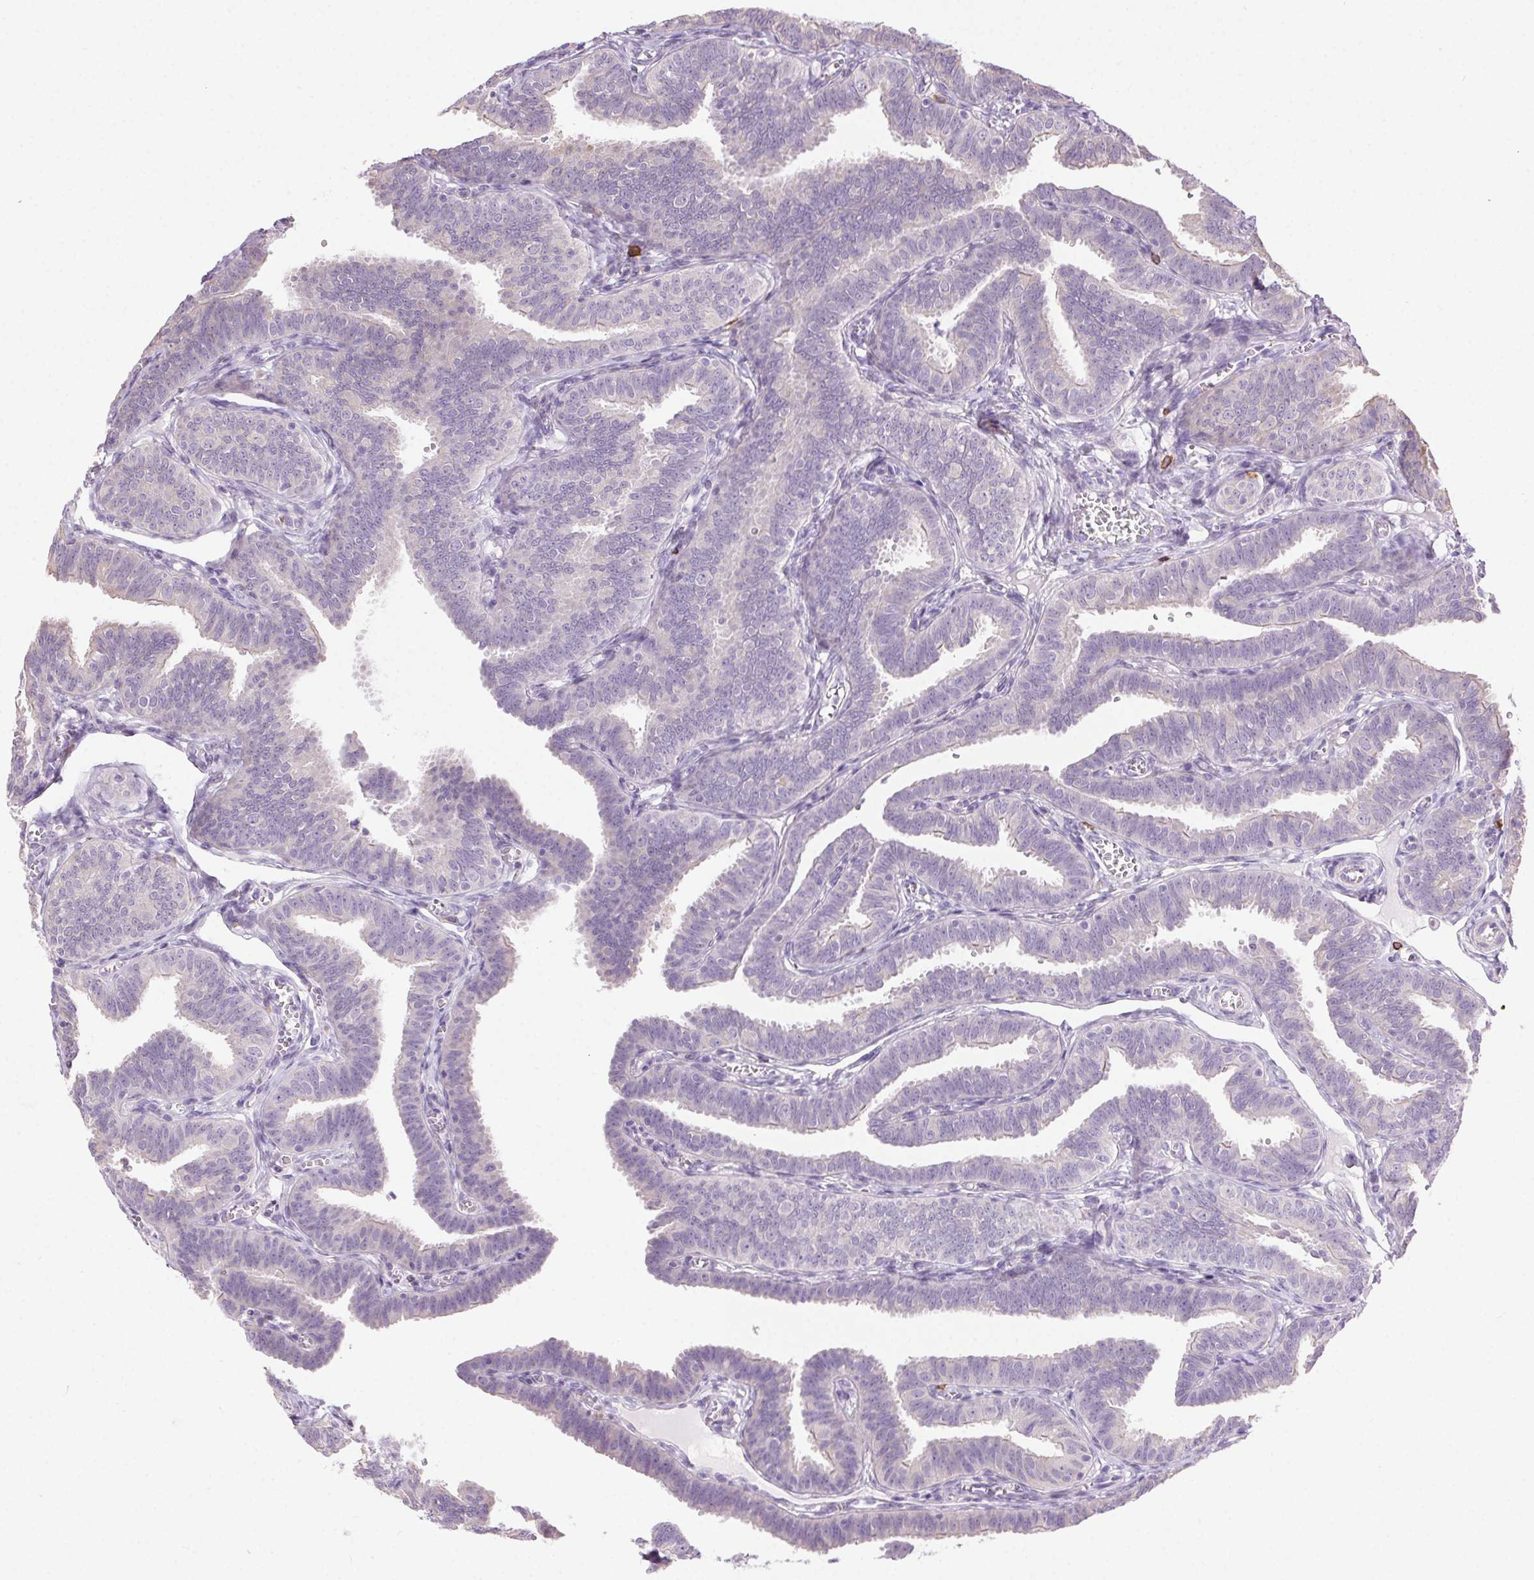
{"staining": {"intensity": "negative", "quantity": "none", "location": "none"}, "tissue": "fallopian tube", "cell_type": "Glandular cells", "image_type": "normal", "snomed": [{"axis": "morphology", "description": "Normal tissue, NOS"}, {"axis": "topography", "description": "Fallopian tube"}], "caption": "This is a image of IHC staining of unremarkable fallopian tube, which shows no staining in glandular cells. (Brightfield microscopy of DAB immunohistochemistry (IHC) at high magnification).", "gene": "SNX31", "patient": {"sex": "female", "age": 25}}